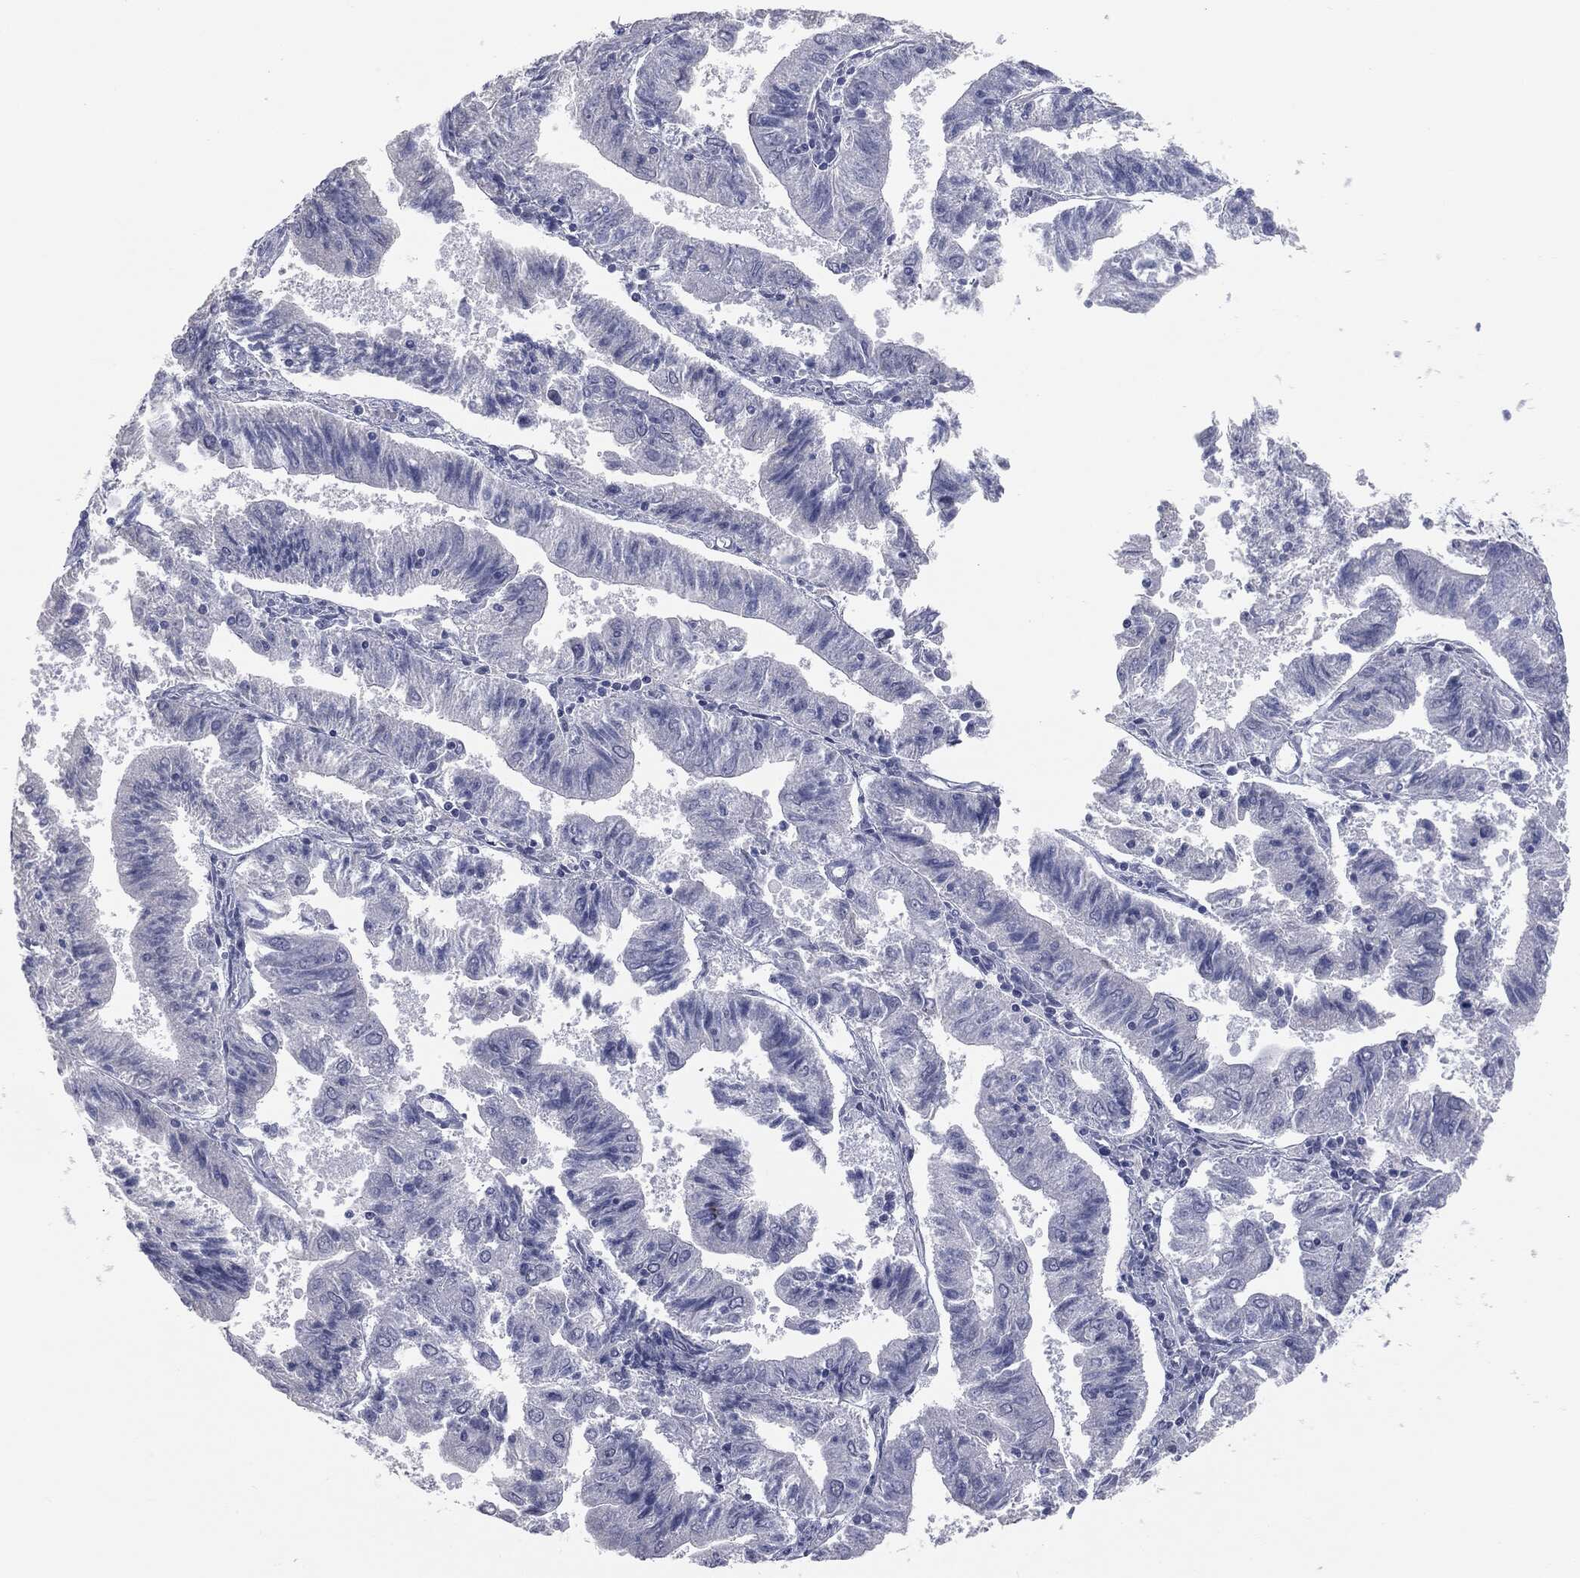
{"staining": {"intensity": "negative", "quantity": "none", "location": "none"}, "tissue": "endometrial cancer", "cell_type": "Tumor cells", "image_type": "cancer", "snomed": [{"axis": "morphology", "description": "Adenocarcinoma, NOS"}, {"axis": "topography", "description": "Endometrium"}], "caption": "There is no significant staining in tumor cells of endometrial adenocarcinoma. (IHC, brightfield microscopy, high magnification).", "gene": "MUC5AC", "patient": {"sex": "female", "age": 82}}